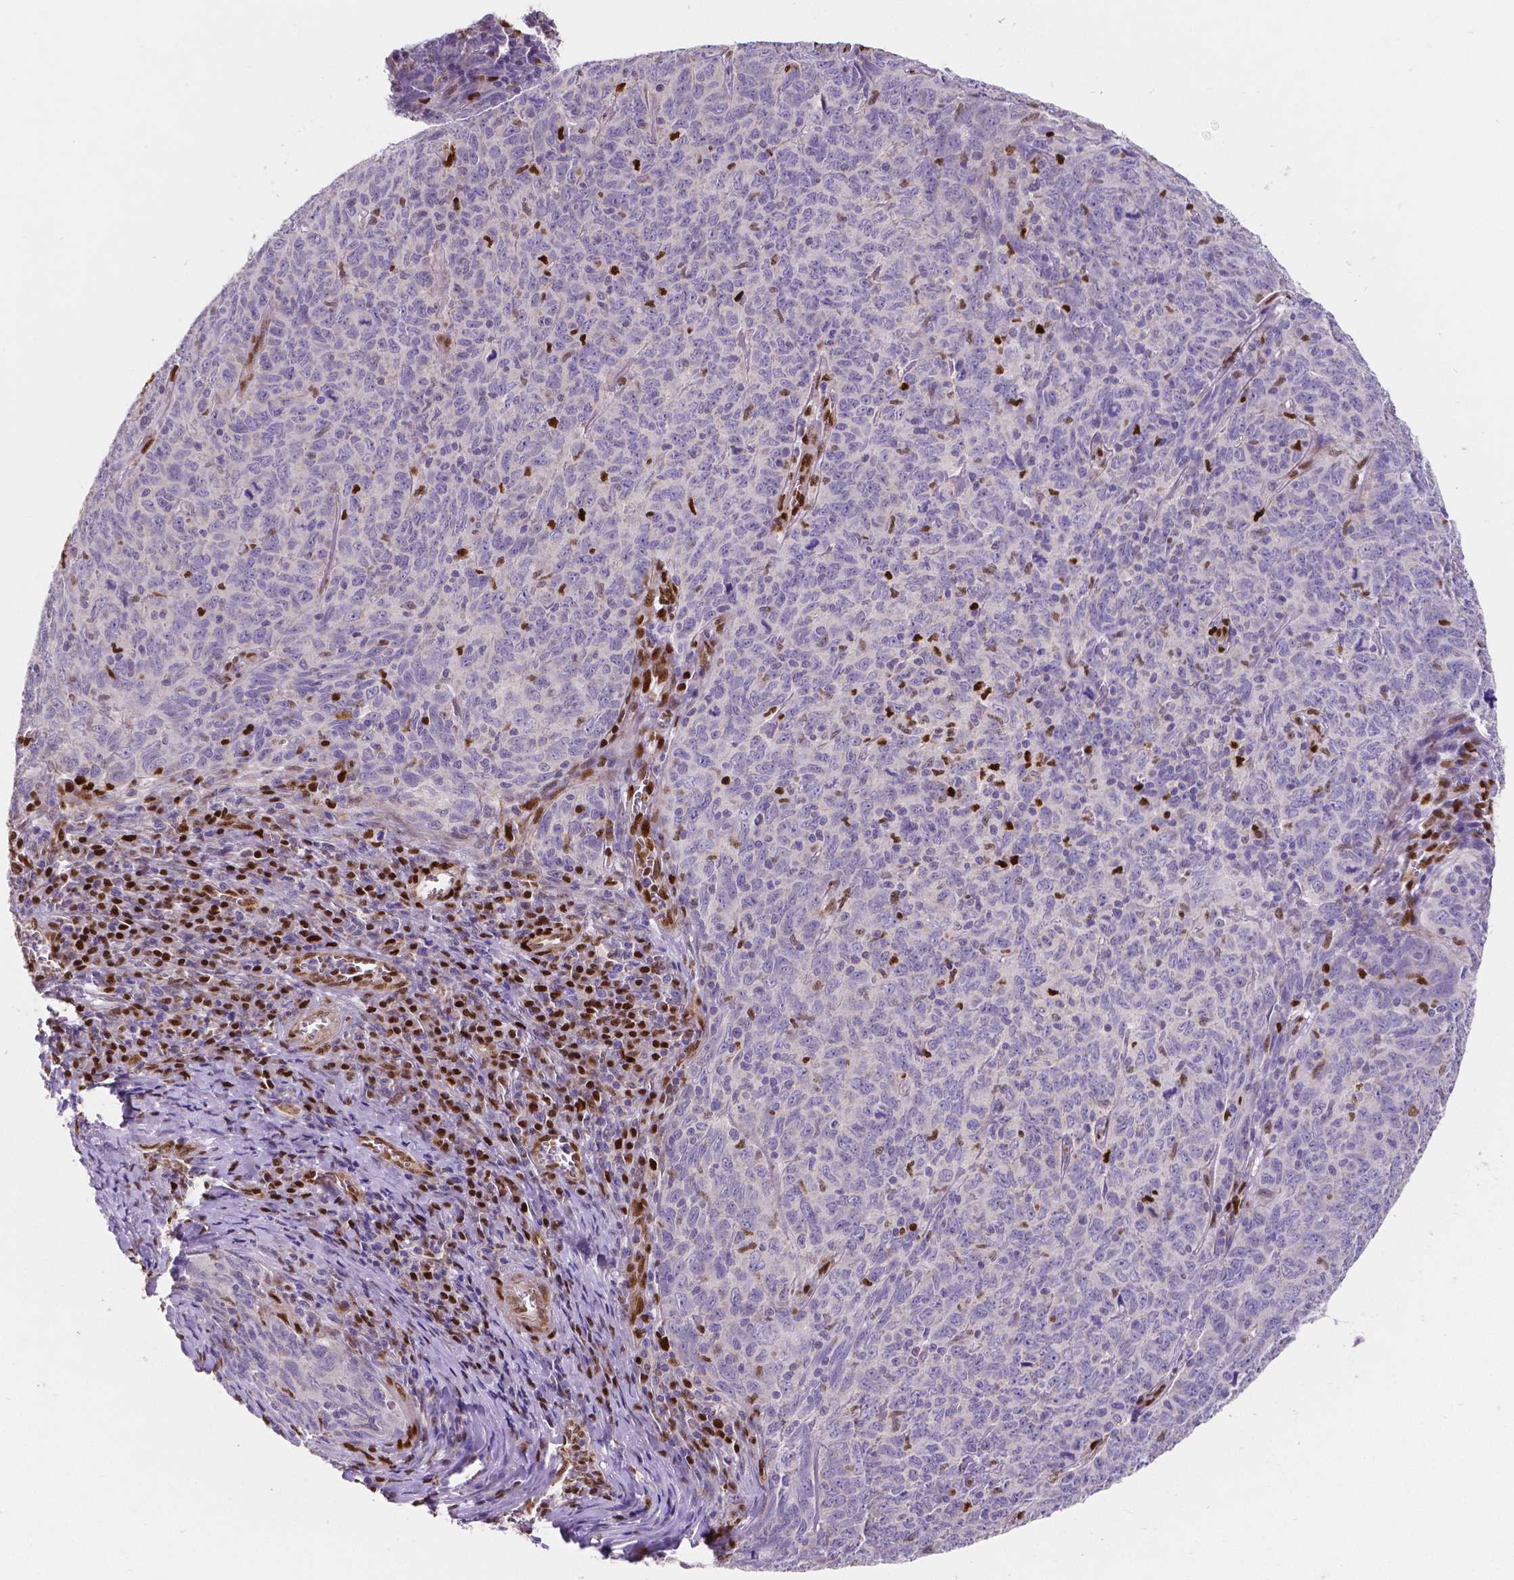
{"staining": {"intensity": "negative", "quantity": "none", "location": "none"}, "tissue": "skin cancer", "cell_type": "Tumor cells", "image_type": "cancer", "snomed": [{"axis": "morphology", "description": "Squamous cell carcinoma, NOS"}, {"axis": "topography", "description": "Skin"}, {"axis": "topography", "description": "Anal"}], "caption": "Tumor cells show no significant expression in squamous cell carcinoma (skin).", "gene": "MEF2C", "patient": {"sex": "female", "age": 51}}